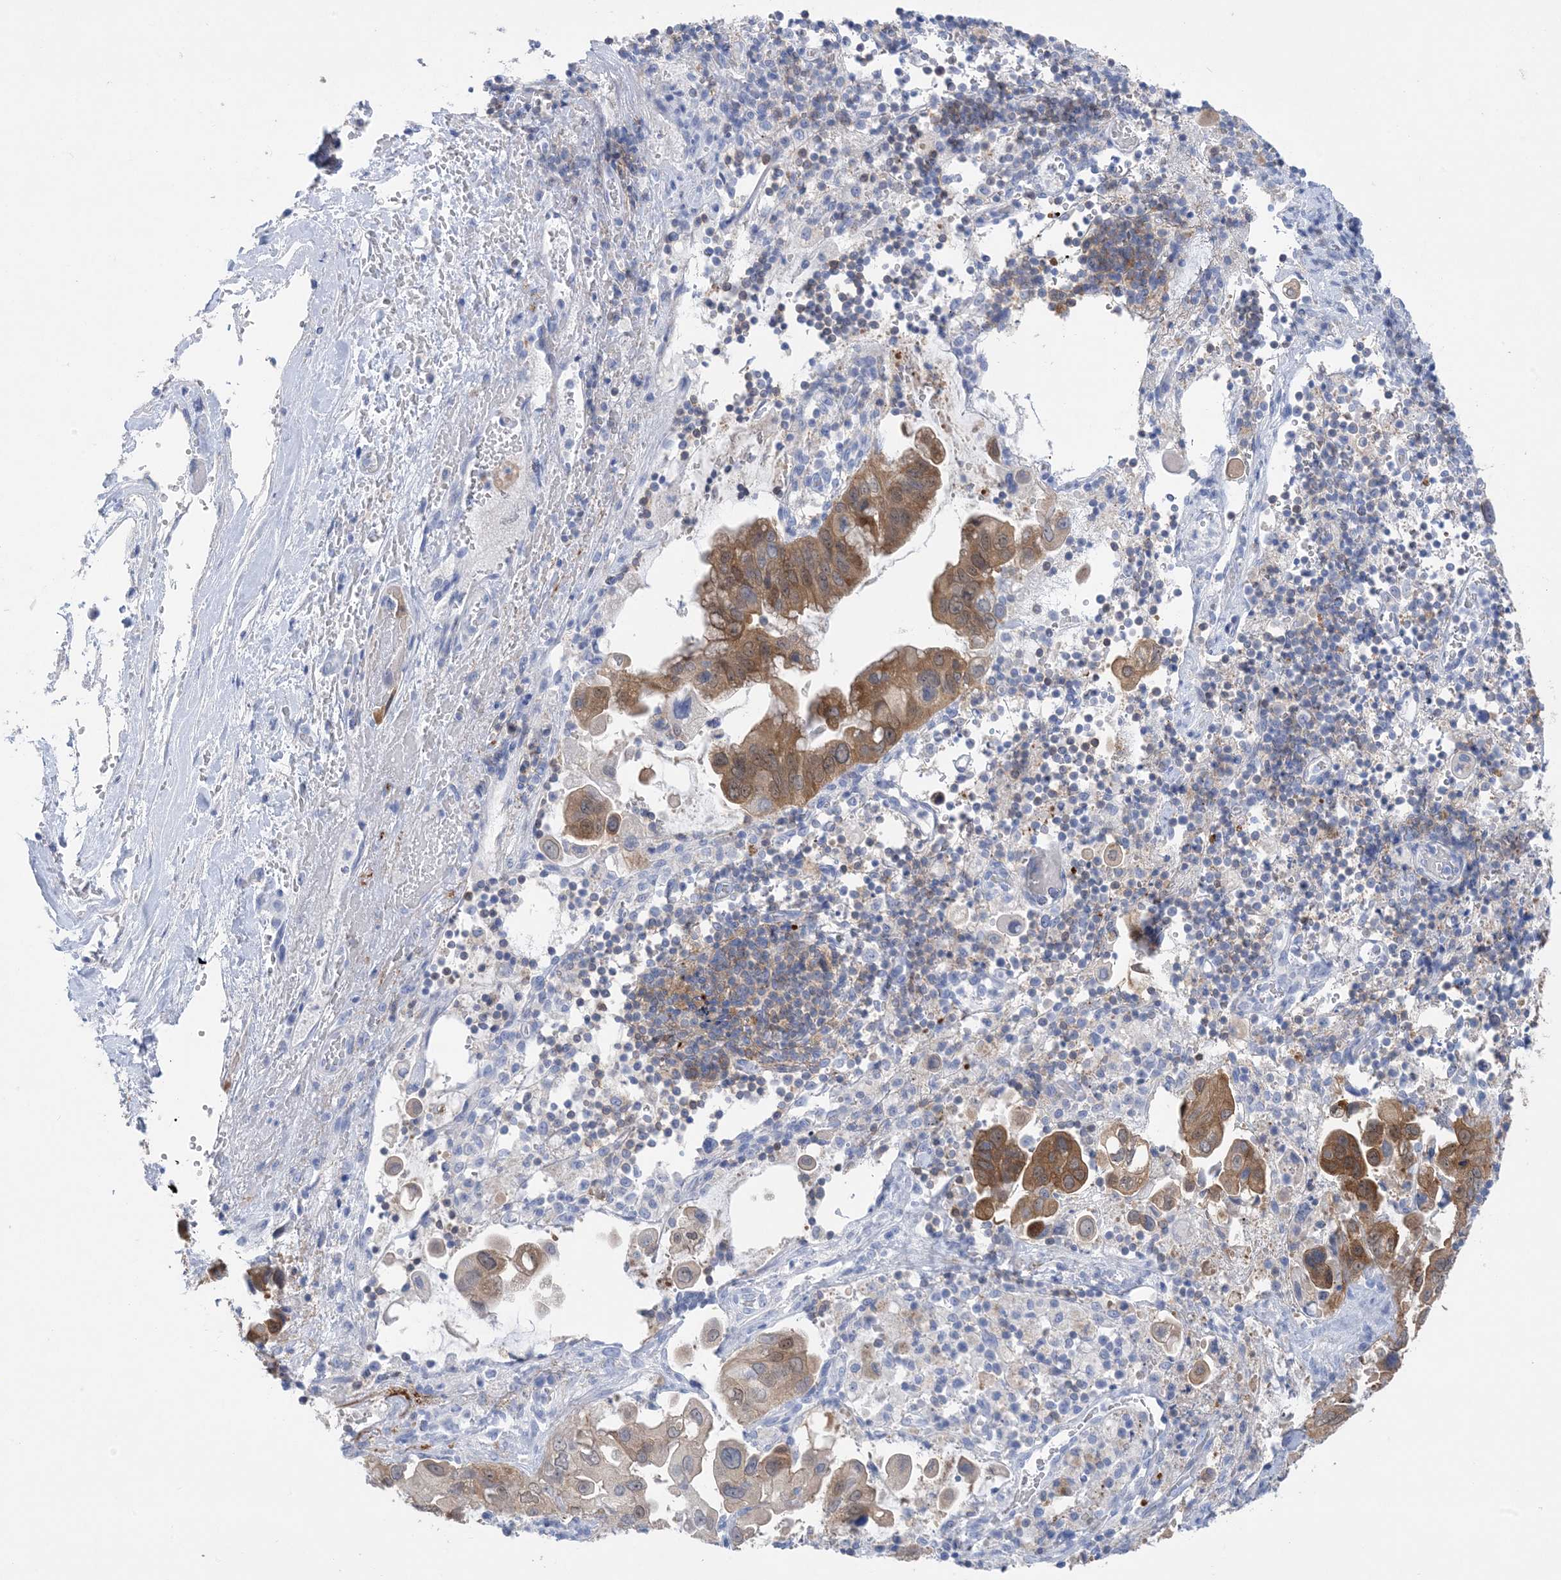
{"staining": {"intensity": "moderate", "quantity": ">75%", "location": "cytoplasmic/membranous"}, "tissue": "pancreatic cancer", "cell_type": "Tumor cells", "image_type": "cancer", "snomed": [{"axis": "morphology", "description": "Inflammation, NOS"}, {"axis": "morphology", "description": "Adenocarcinoma, NOS"}, {"axis": "topography", "description": "Pancreas"}], "caption": "Tumor cells demonstrate medium levels of moderate cytoplasmic/membranous staining in about >75% of cells in pancreatic cancer (adenocarcinoma). Immunohistochemistry (ihc) stains the protein in brown and the nuclei are stained blue.", "gene": "SH3YL1", "patient": {"sex": "female", "age": 56}}